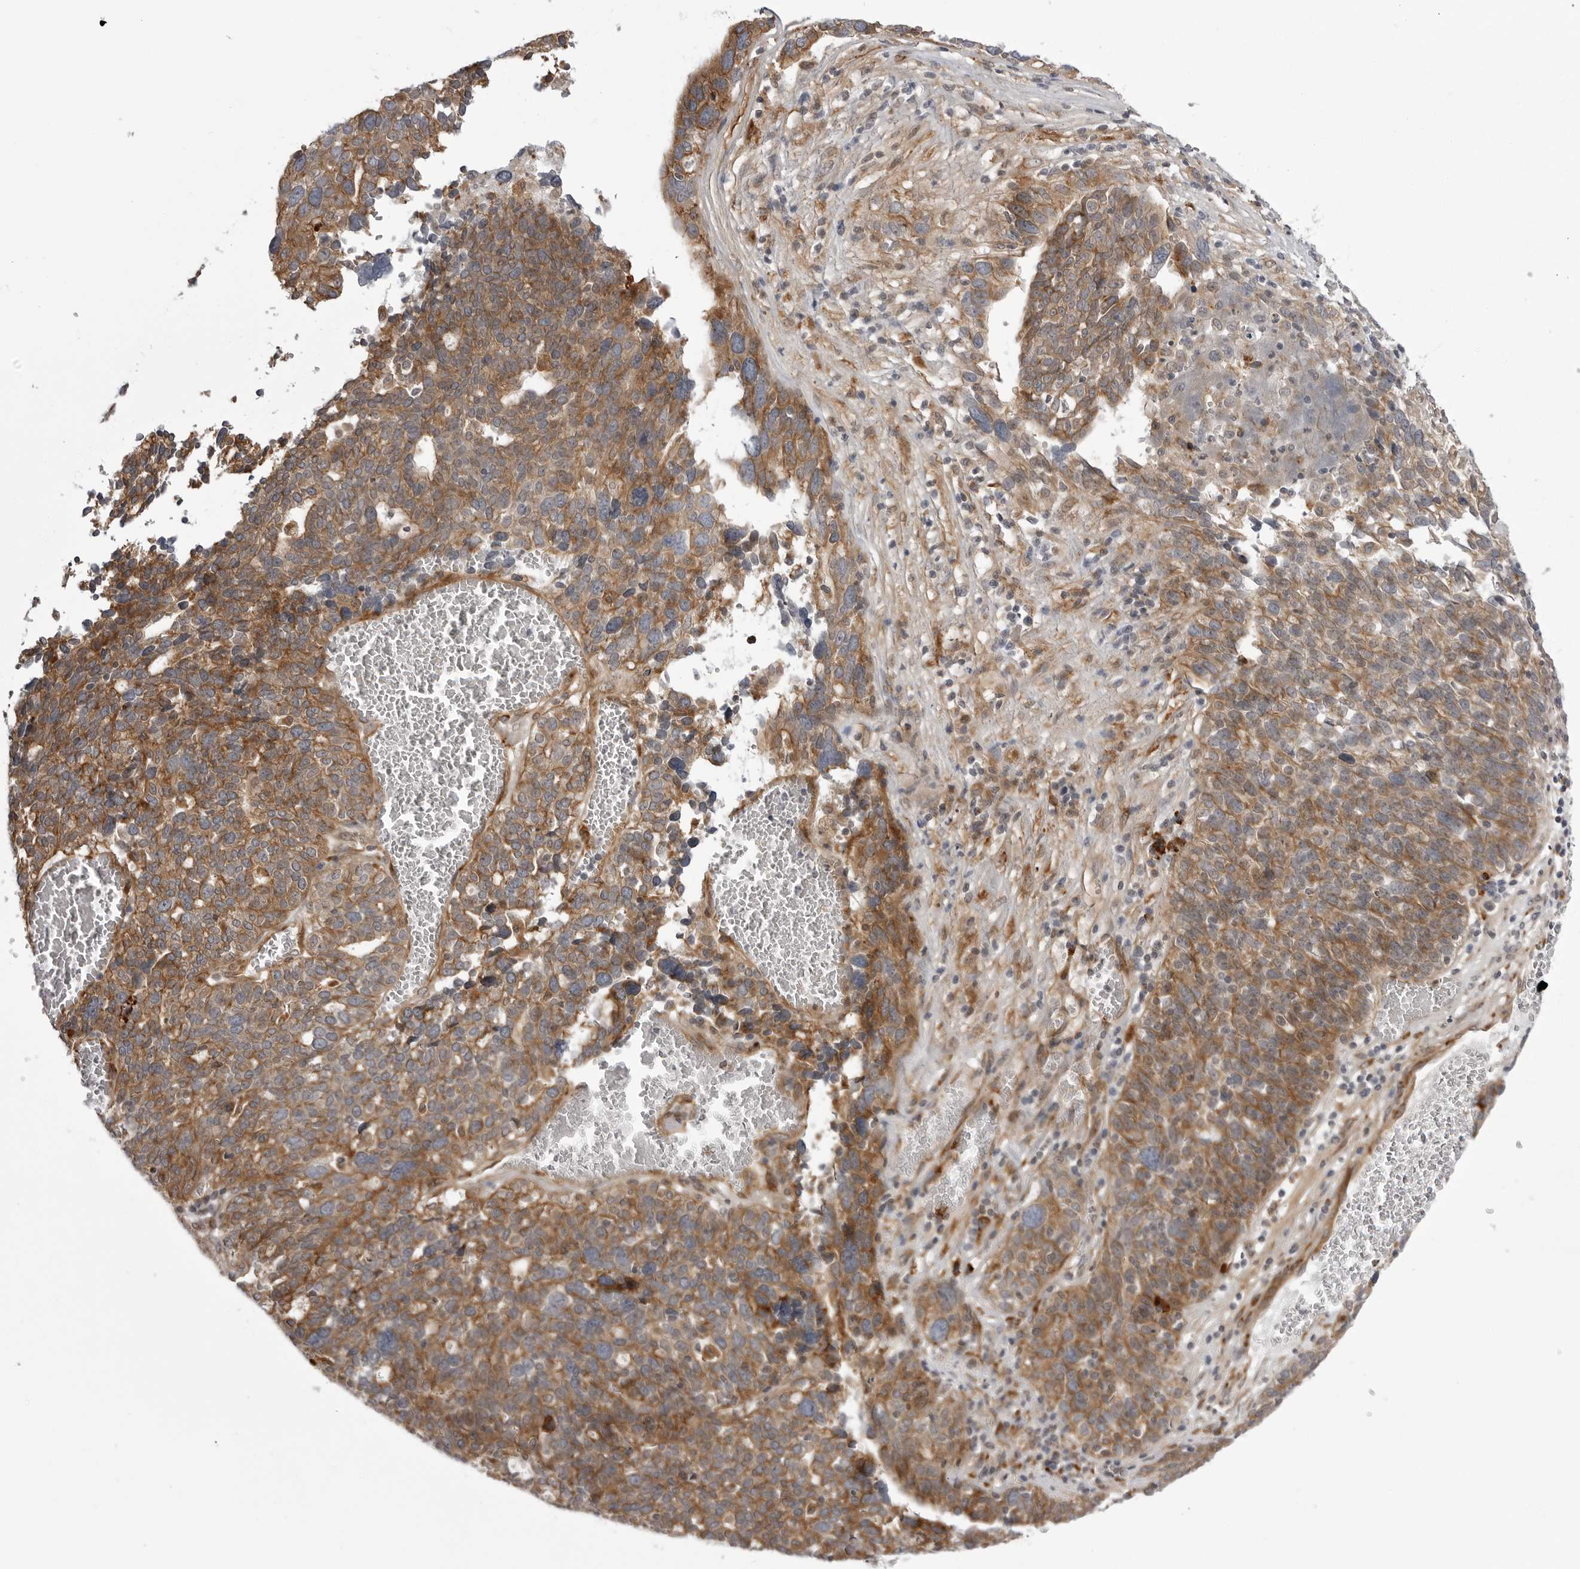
{"staining": {"intensity": "moderate", "quantity": ">75%", "location": "cytoplasmic/membranous"}, "tissue": "ovarian cancer", "cell_type": "Tumor cells", "image_type": "cancer", "snomed": [{"axis": "morphology", "description": "Cystadenocarcinoma, serous, NOS"}, {"axis": "topography", "description": "Ovary"}], "caption": "Tumor cells demonstrate medium levels of moderate cytoplasmic/membranous staining in approximately >75% of cells in human ovarian serous cystadenocarcinoma. Nuclei are stained in blue.", "gene": "ARL5A", "patient": {"sex": "female", "age": 59}}